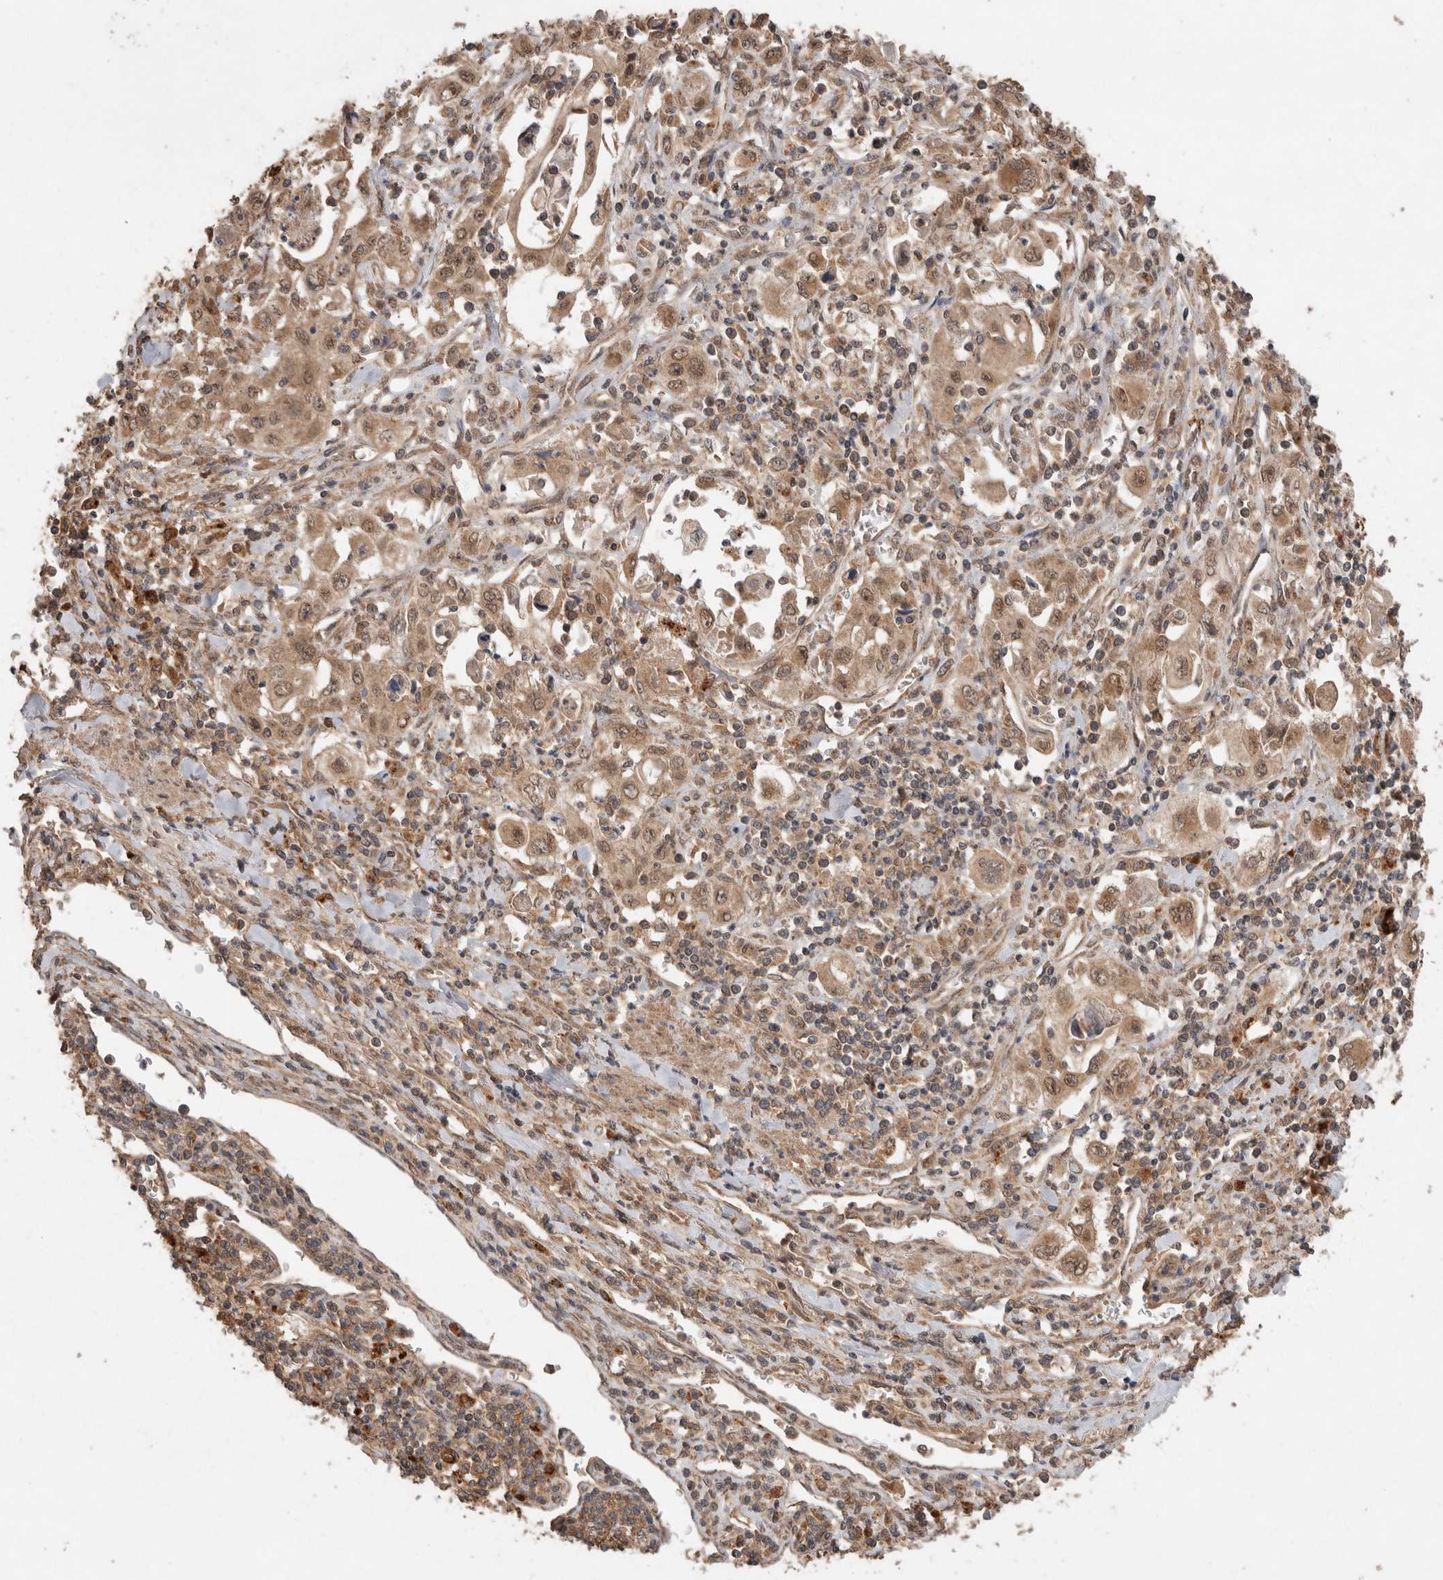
{"staining": {"intensity": "weak", "quantity": ">75%", "location": "cytoplasmic/membranous"}, "tissue": "pancreatic cancer", "cell_type": "Tumor cells", "image_type": "cancer", "snomed": [{"axis": "morphology", "description": "Adenocarcinoma, NOS"}, {"axis": "topography", "description": "Pancreas"}], "caption": "Pancreatic adenocarcinoma was stained to show a protein in brown. There is low levels of weak cytoplasmic/membranous staining in approximately >75% of tumor cells. The staining is performed using DAB (3,3'-diaminobenzidine) brown chromogen to label protein expression. The nuclei are counter-stained blue using hematoxylin.", "gene": "KCNJ5", "patient": {"sex": "male", "age": 70}}